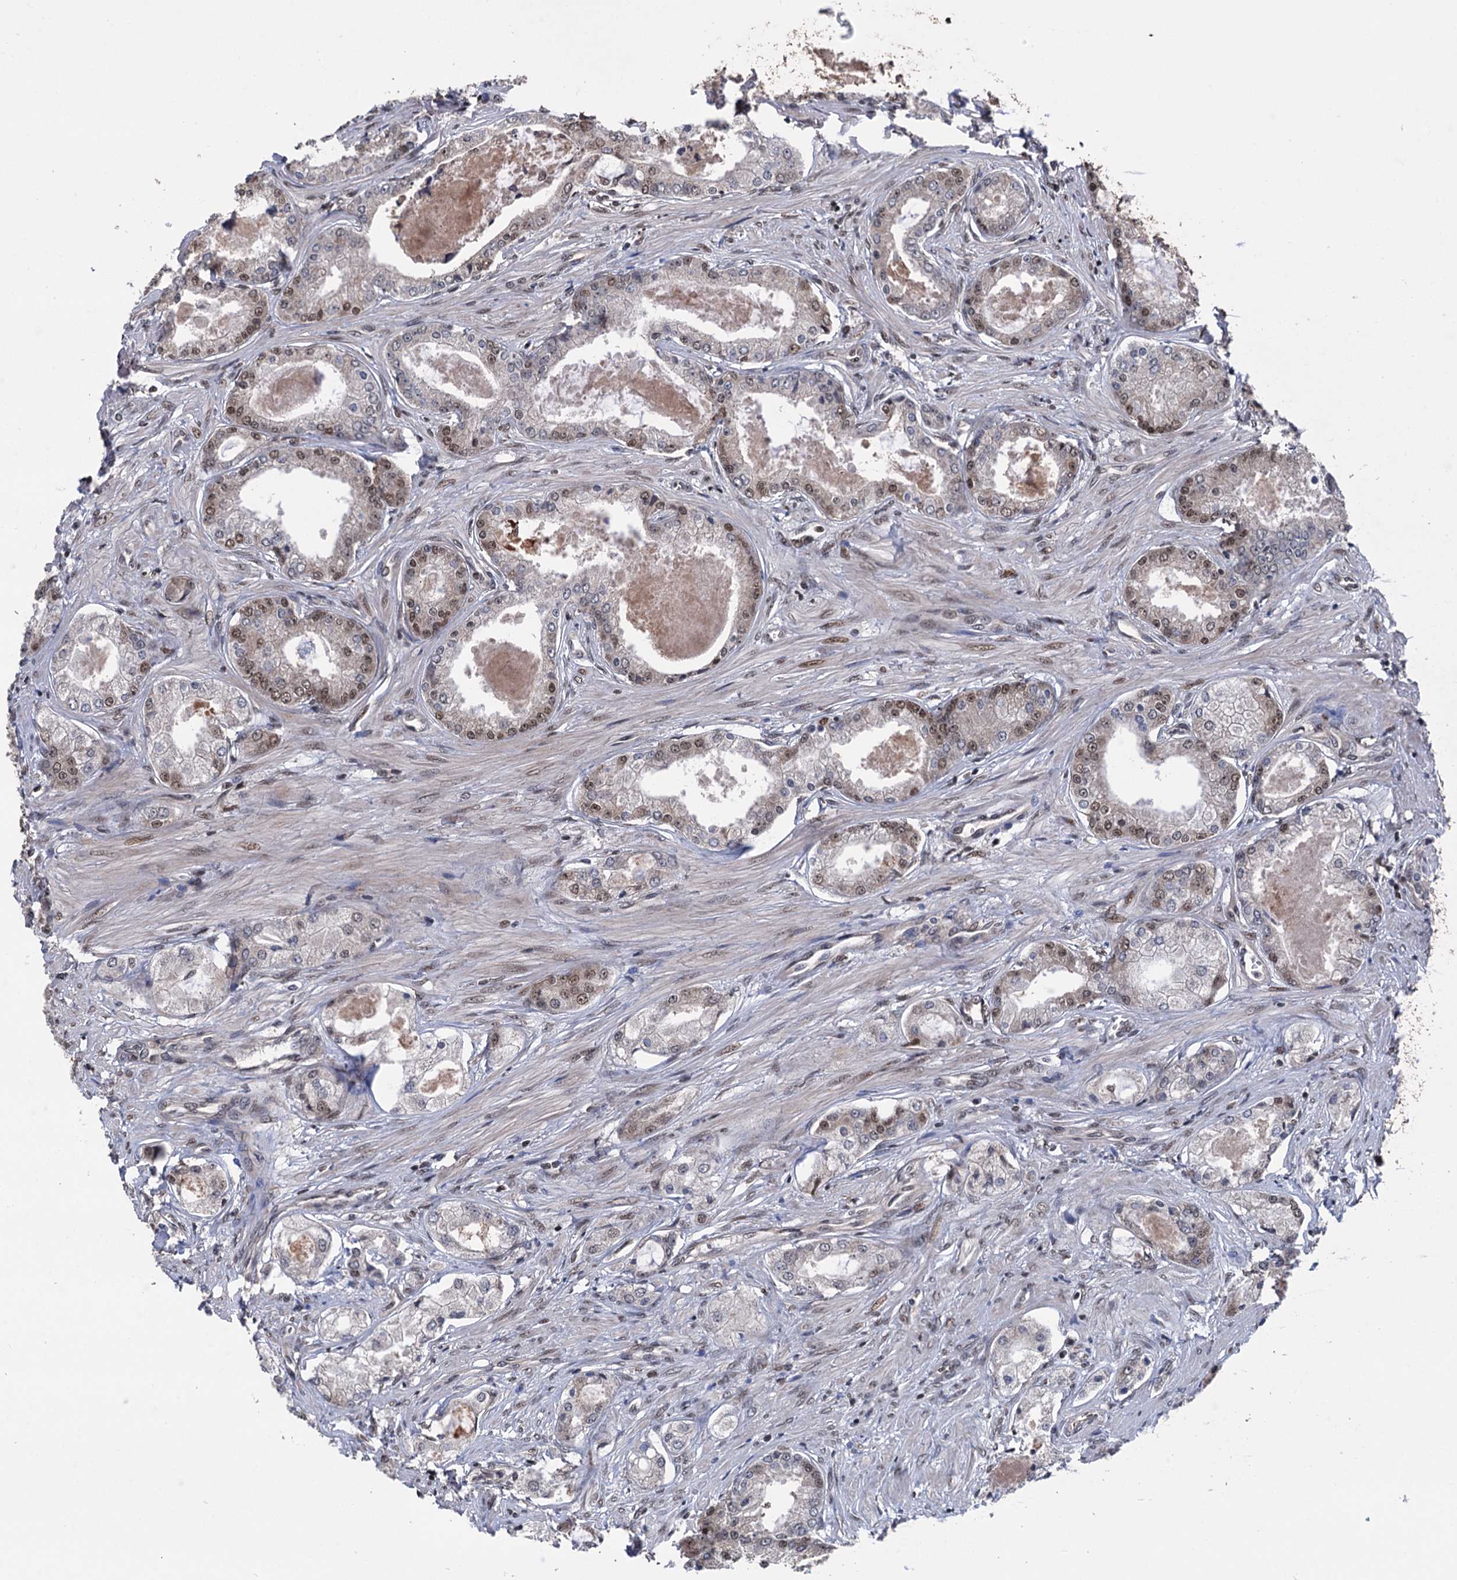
{"staining": {"intensity": "moderate", "quantity": "<25%", "location": "nuclear"}, "tissue": "prostate cancer", "cell_type": "Tumor cells", "image_type": "cancer", "snomed": [{"axis": "morphology", "description": "Adenocarcinoma, Low grade"}, {"axis": "topography", "description": "Prostate"}], "caption": "Human prostate cancer (low-grade adenocarcinoma) stained with a protein marker exhibits moderate staining in tumor cells.", "gene": "RASSF4", "patient": {"sex": "male", "age": 68}}